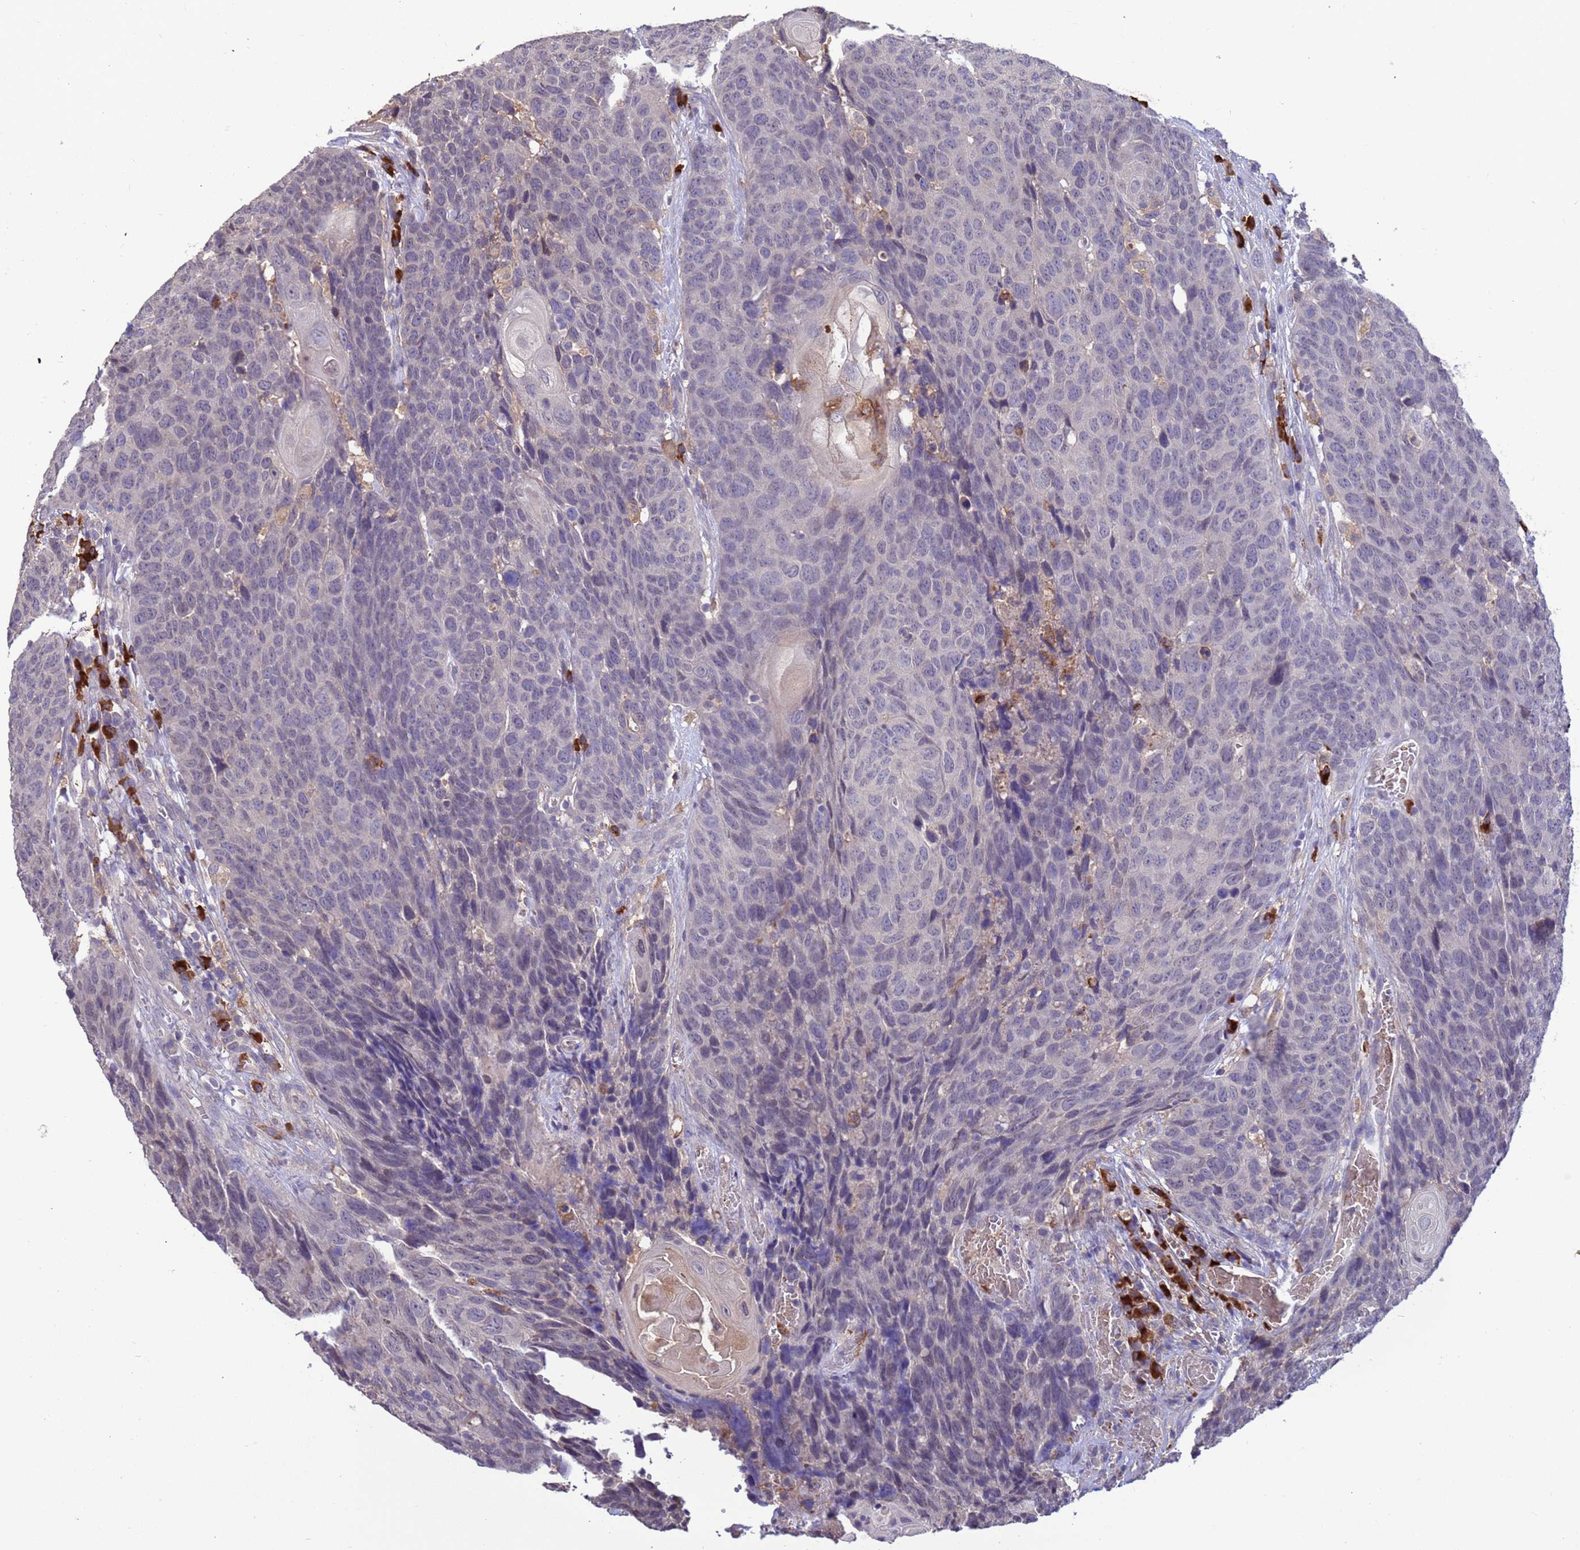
{"staining": {"intensity": "negative", "quantity": "none", "location": "none"}, "tissue": "head and neck cancer", "cell_type": "Tumor cells", "image_type": "cancer", "snomed": [{"axis": "morphology", "description": "Squamous cell carcinoma, NOS"}, {"axis": "topography", "description": "Head-Neck"}], "caption": "Head and neck cancer (squamous cell carcinoma) was stained to show a protein in brown. There is no significant expression in tumor cells.", "gene": "AMPD3", "patient": {"sex": "male", "age": 66}}